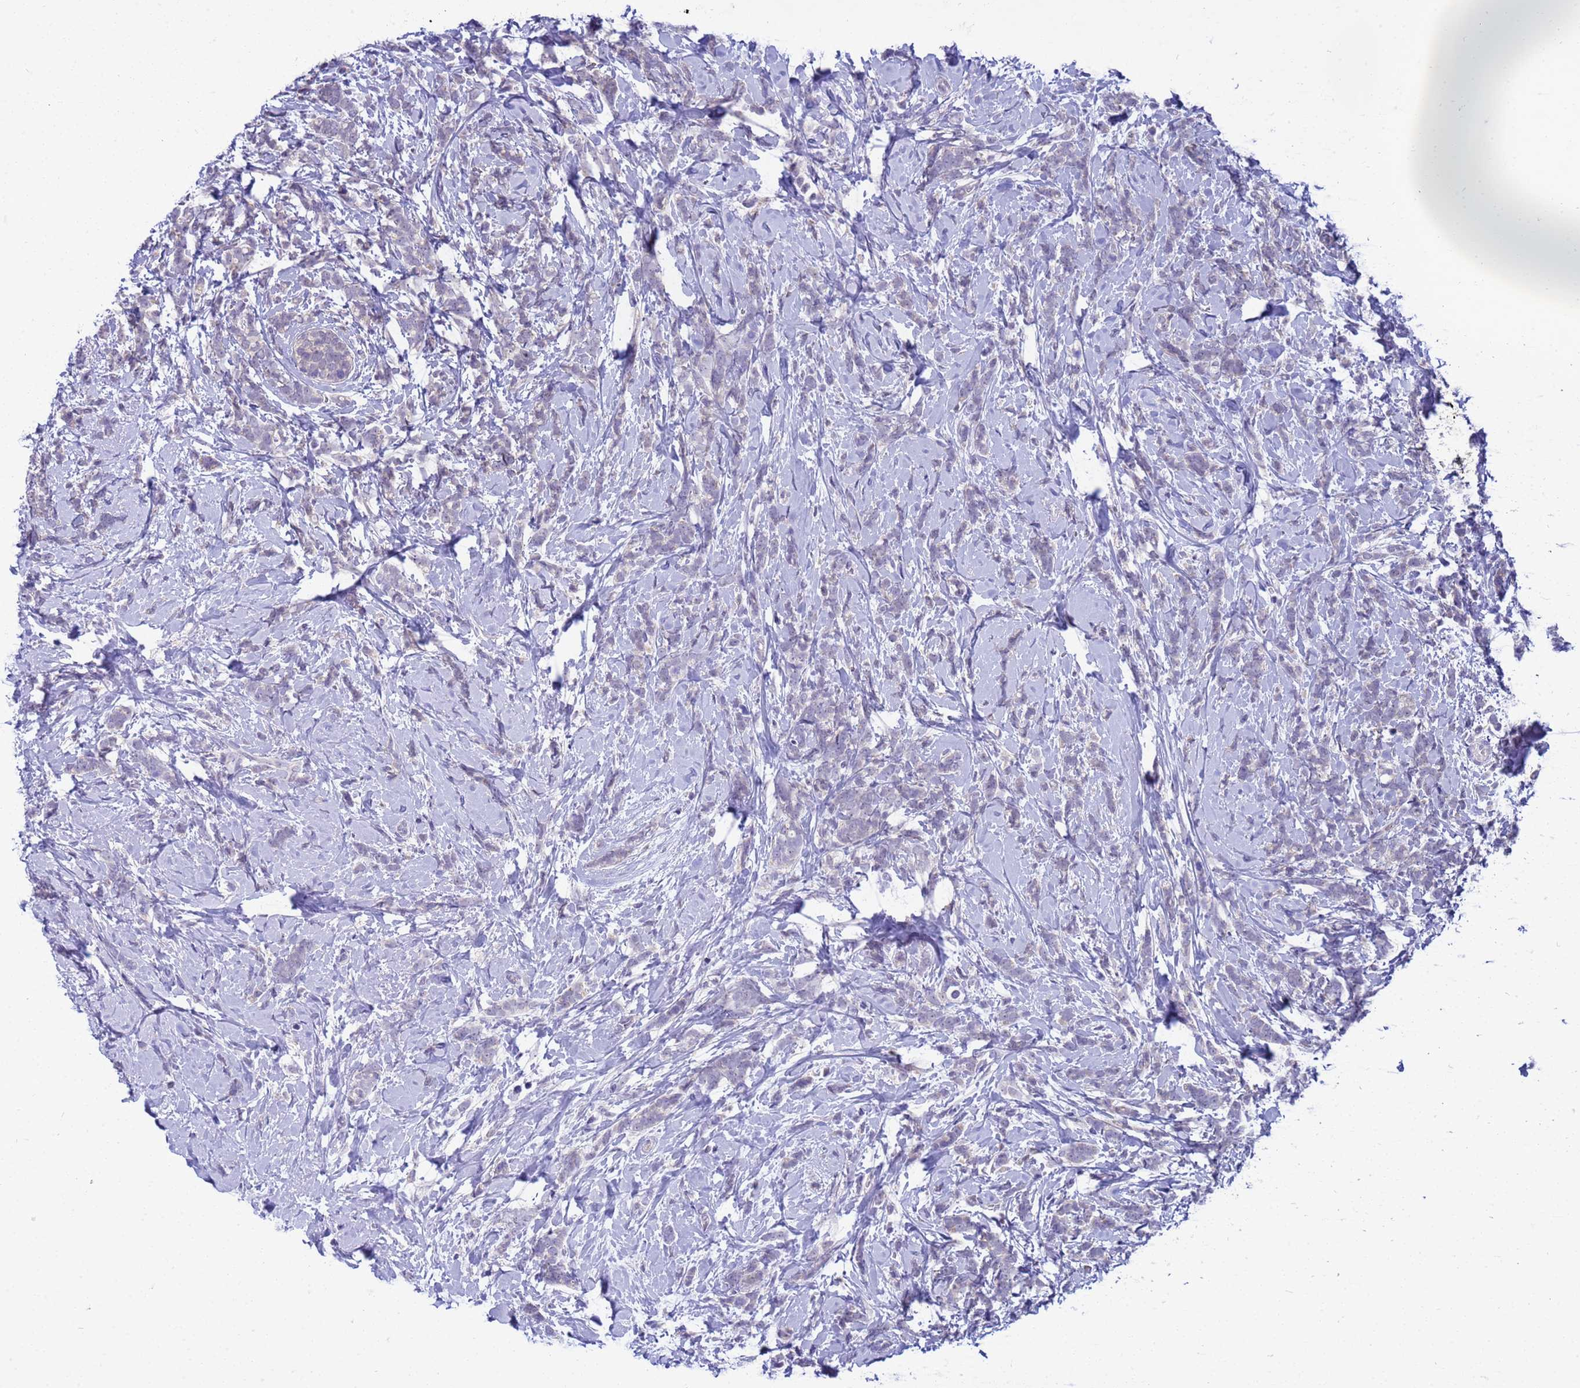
{"staining": {"intensity": "negative", "quantity": "none", "location": "nuclear"}, "tissue": "breast cancer", "cell_type": "Tumor cells", "image_type": "cancer", "snomed": [{"axis": "morphology", "description": "Lobular carcinoma"}, {"axis": "topography", "description": "Breast"}], "caption": "Immunohistochemical staining of human breast lobular carcinoma reveals no significant staining in tumor cells.", "gene": "LRATD1", "patient": {"sex": "female", "age": 58}}